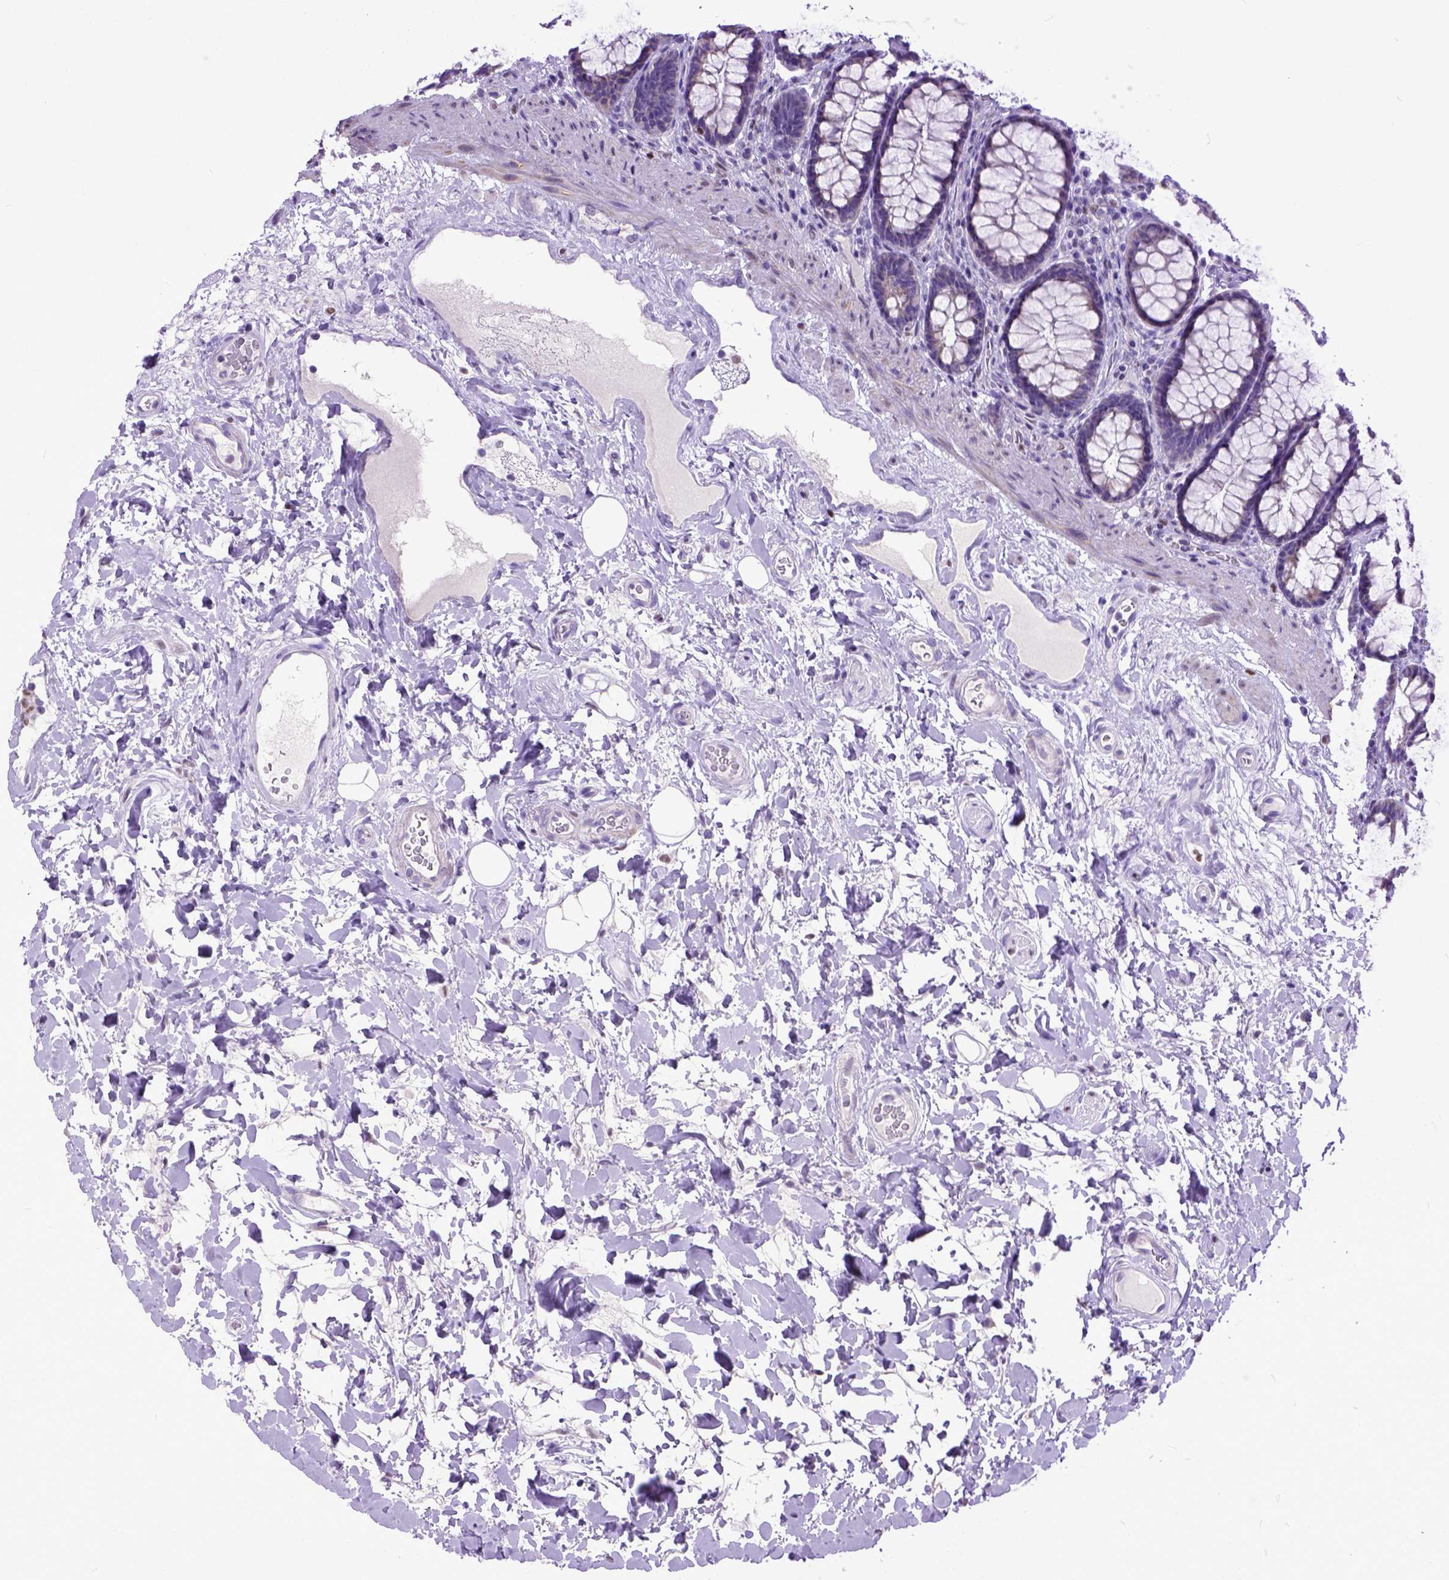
{"staining": {"intensity": "negative", "quantity": "none", "location": "none"}, "tissue": "rectum", "cell_type": "Glandular cells", "image_type": "normal", "snomed": [{"axis": "morphology", "description": "Normal tissue, NOS"}, {"axis": "topography", "description": "Rectum"}], "caption": "Immunohistochemistry histopathology image of benign human rectum stained for a protein (brown), which displays no staining in glandular cells. Brightfield microscopy of IHC stained with DAB (brown) and hematoxylin (blue), captured at high magnification.", "gene": "CRB1", "patient": {"sex": "male", "age": 72}}